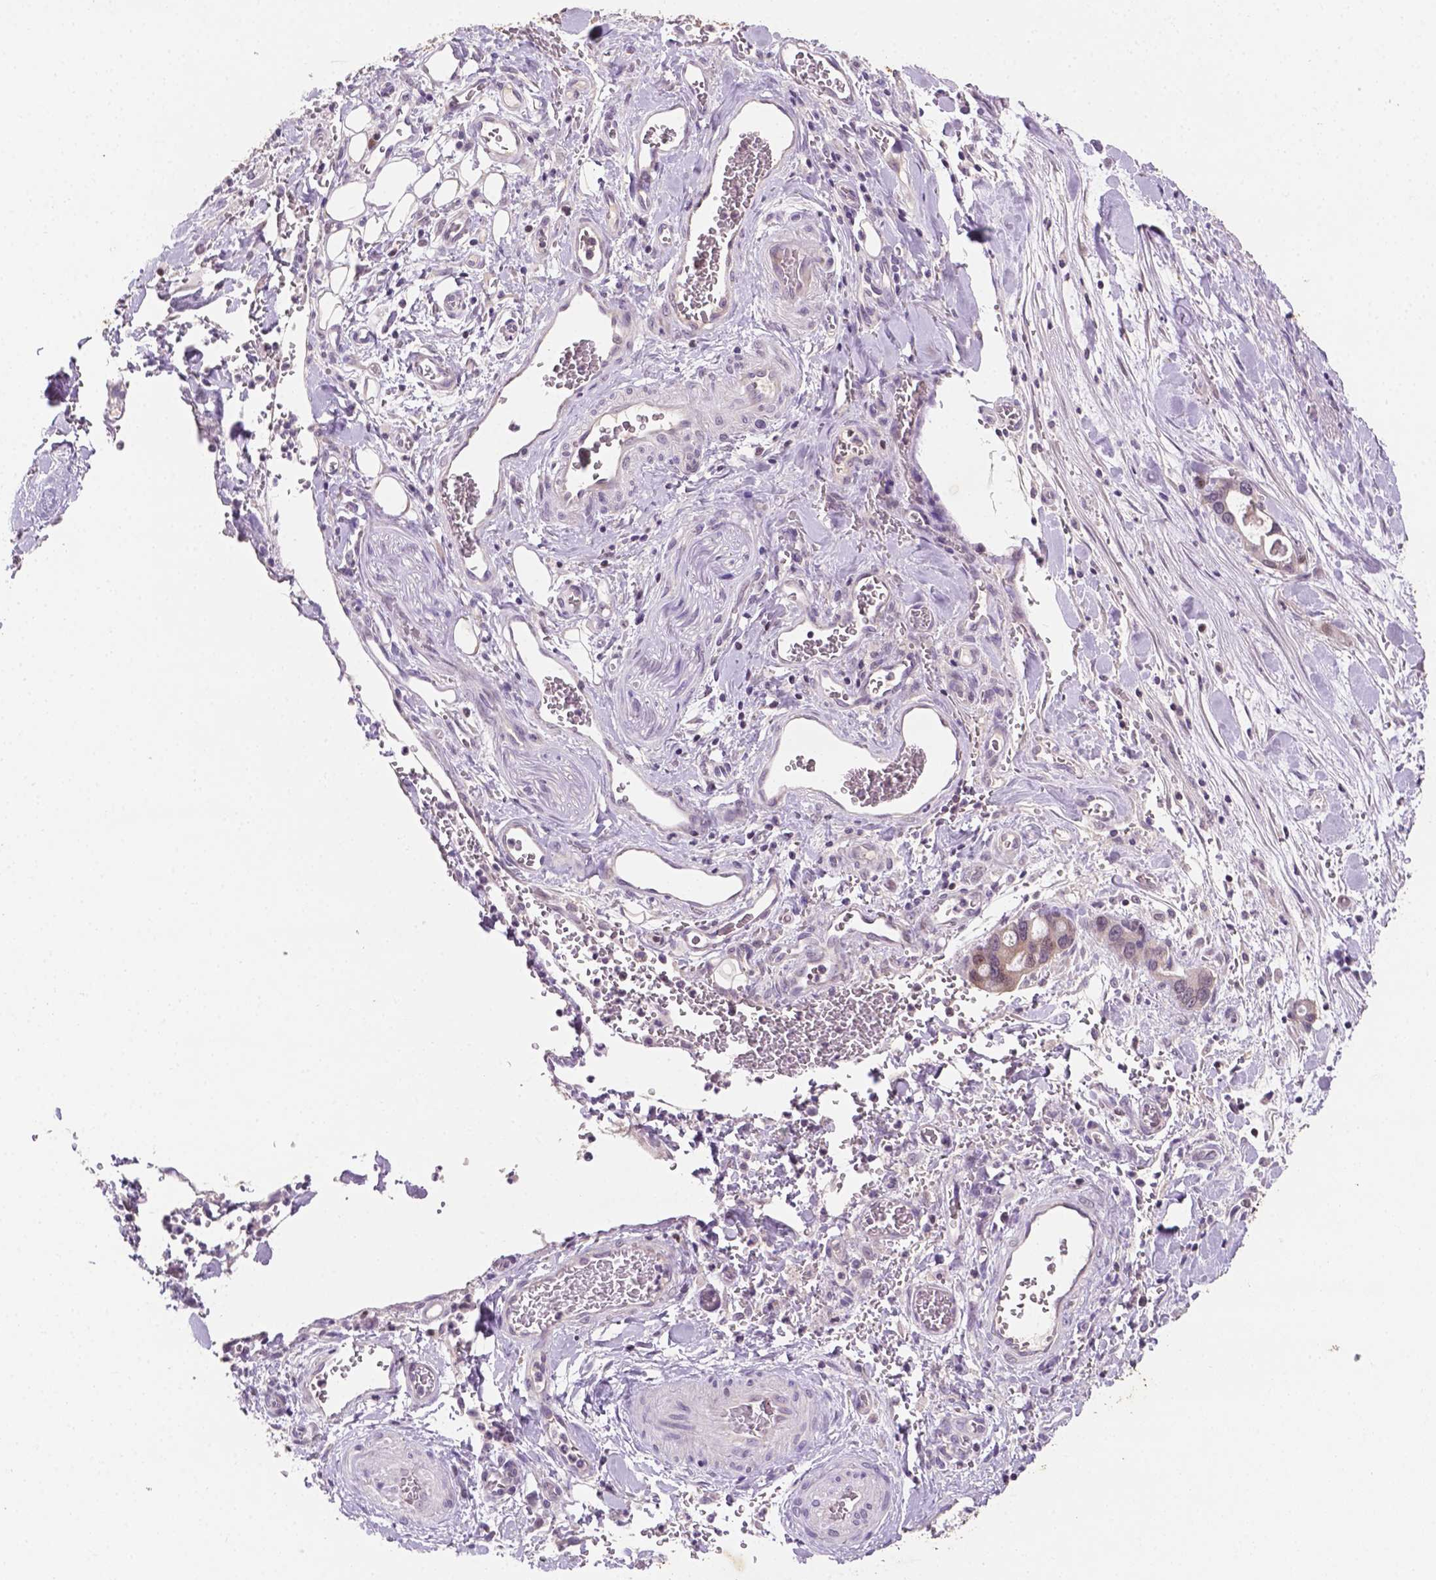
{"staining": {"intensity": "moderate", "quantity": ">75%", "location": "cytoplasmic/membranous"}, "tissue": "stomach cancer", "cell_type": "Tumor cells", "image_type": "cancer", "snomed": [{"axis": "morphology", "description": "Normal tissue, NOS"}, {"axis": "morphology", "description": "Adenocarcinoma, NOS"}, {"axis": "topography", "description": "Esophagus"}, {"axis": "topography", "description": "Stomach, upper"}], "caption": "A brown stain labels moderate cytoplasmic/membranous expression of a protein in stomach cancer (adenocarcinoma) tumor cells. (IHC, brightfield microscopy, high magnification).", "gene": "MROH6", "patient": {"sex": "male", "age": 74}}